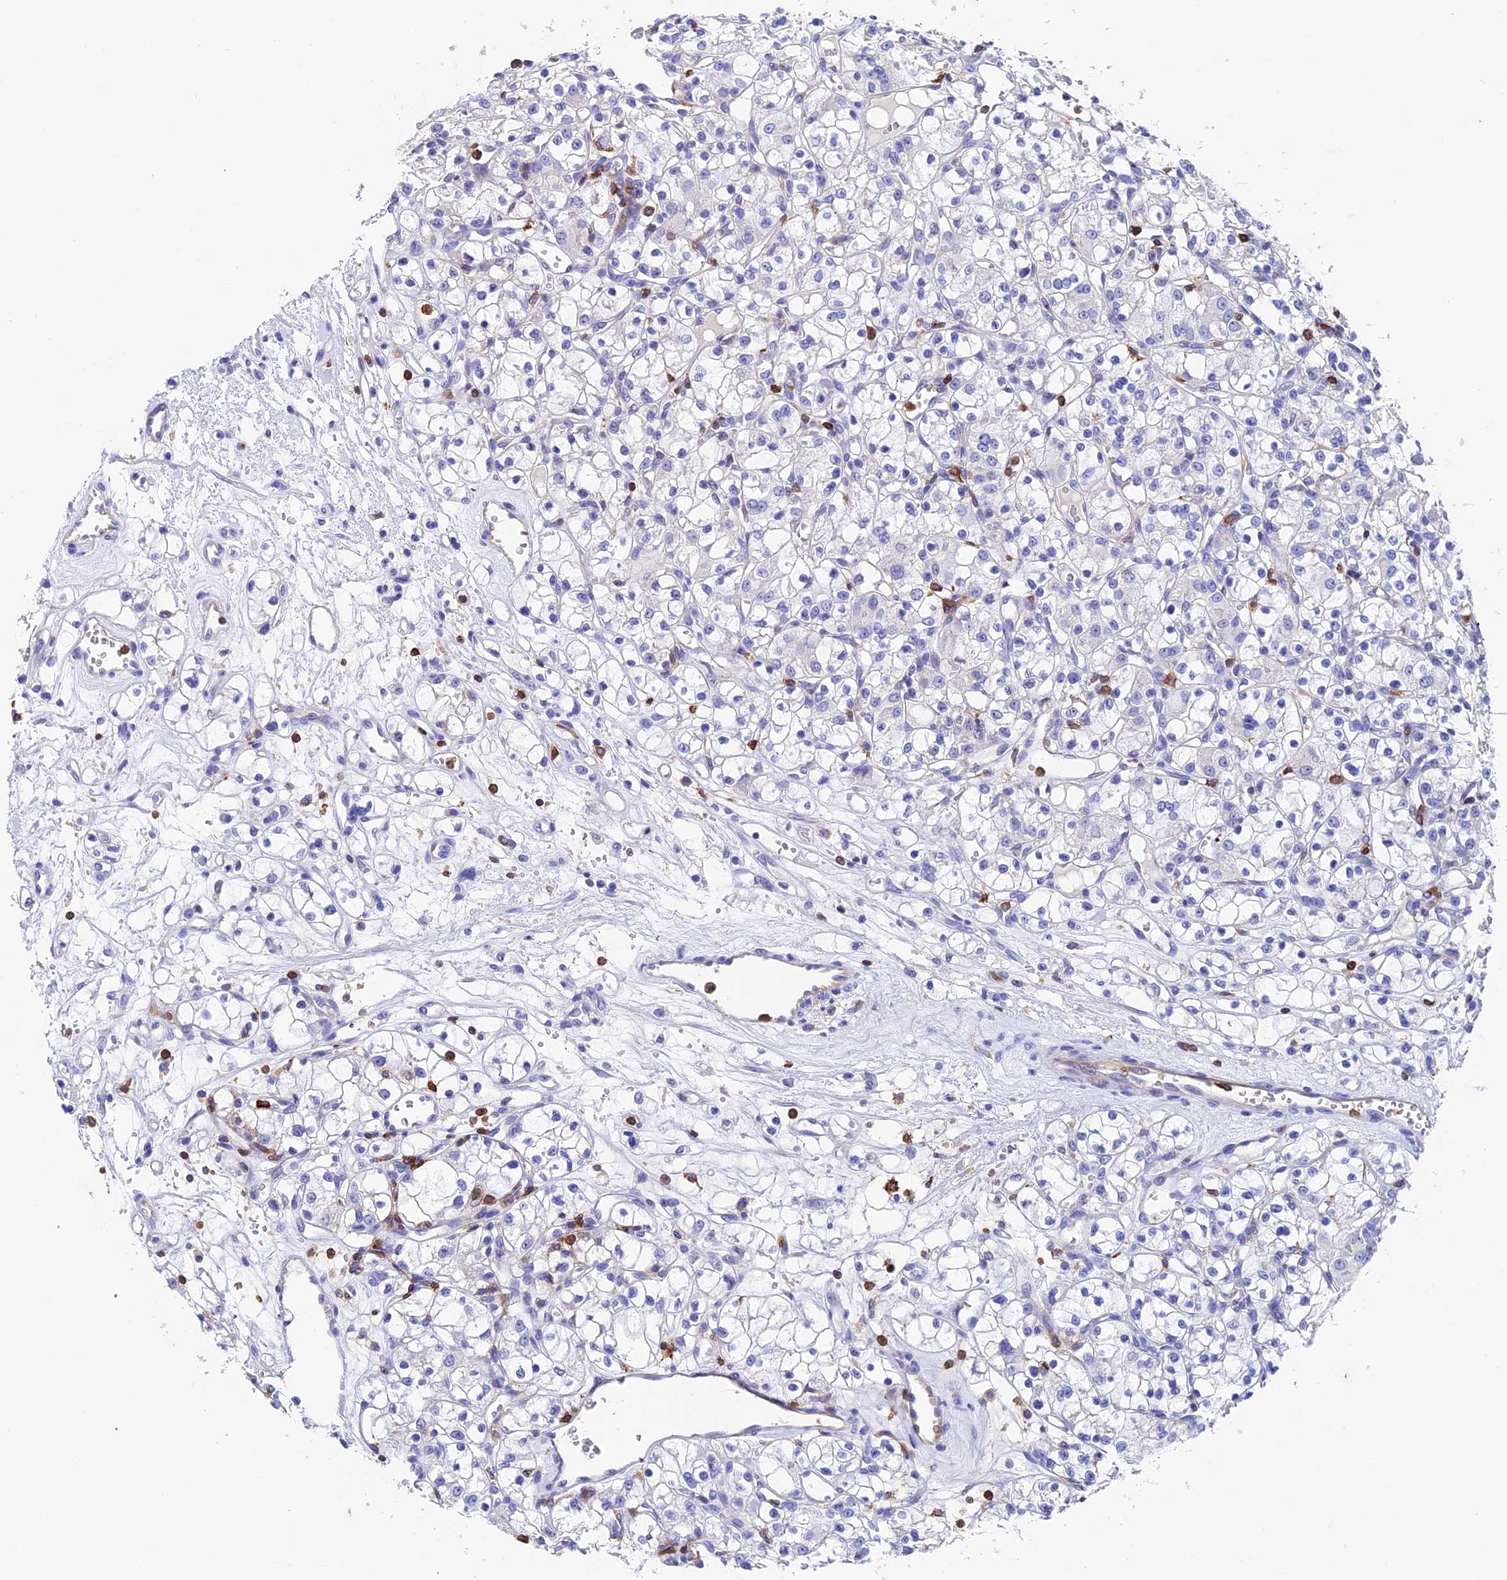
{"staining": {"intensity": "negative", "quantity": "none", "location": "none"}, "tissue": "renal cancer", "cell_type": "Tumor cells", "image_type": "cancer", "snomed": [{"axis": "morphology", "description": "Adenocarcinoma, NOS"}, {"axis": "topography", "description": "Kidney"}], "caption": "Tumor cells show no significant expression in renal cancer.", "gene": "ADAT1", "patient": {"sex": "female", "age": 59}}